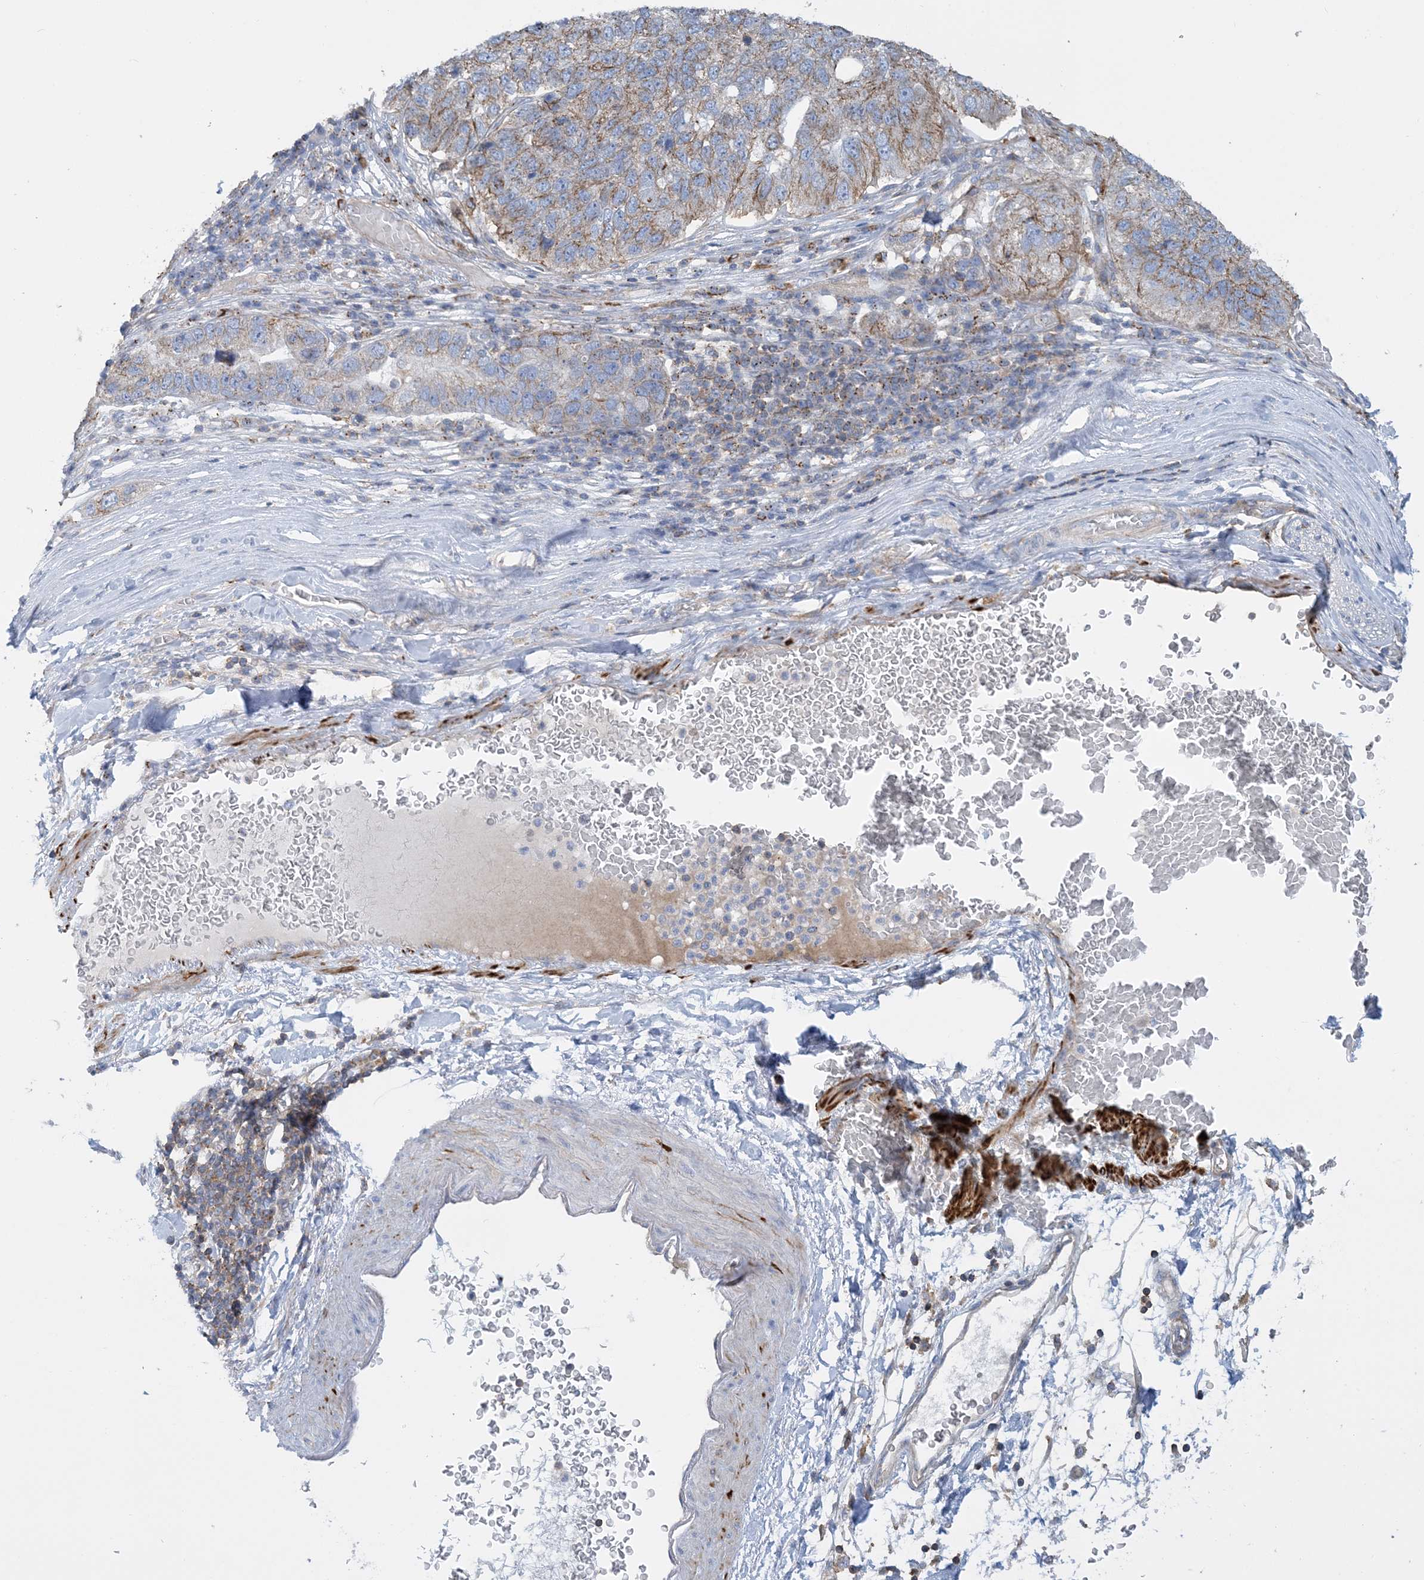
{"staining": {"intensity": "moderate", "quantity": "25%-75%", "location": "cytoplasmic/membranous"}, "tissue": "pancreatic cancer", "cell_type": "Tumor cells", "image_type": "cancer", "snomed": [{"axis": "morphology", "description": "Adenocarcinoma, NOS"}, {"axis": "topography", "description": "Pancreas"}], "caption": "Protein staining reveals moderate cytoplasmic/membranous positivity in about 25%-75% of tumor cells in pancreatic cancer. (DAB (3,3'-diaminobenzidine) IHC, brown staining for protein, blue staining for nuclei).", "gene": "CALHM5", "patient": {"sex": "female", "age": 61}}